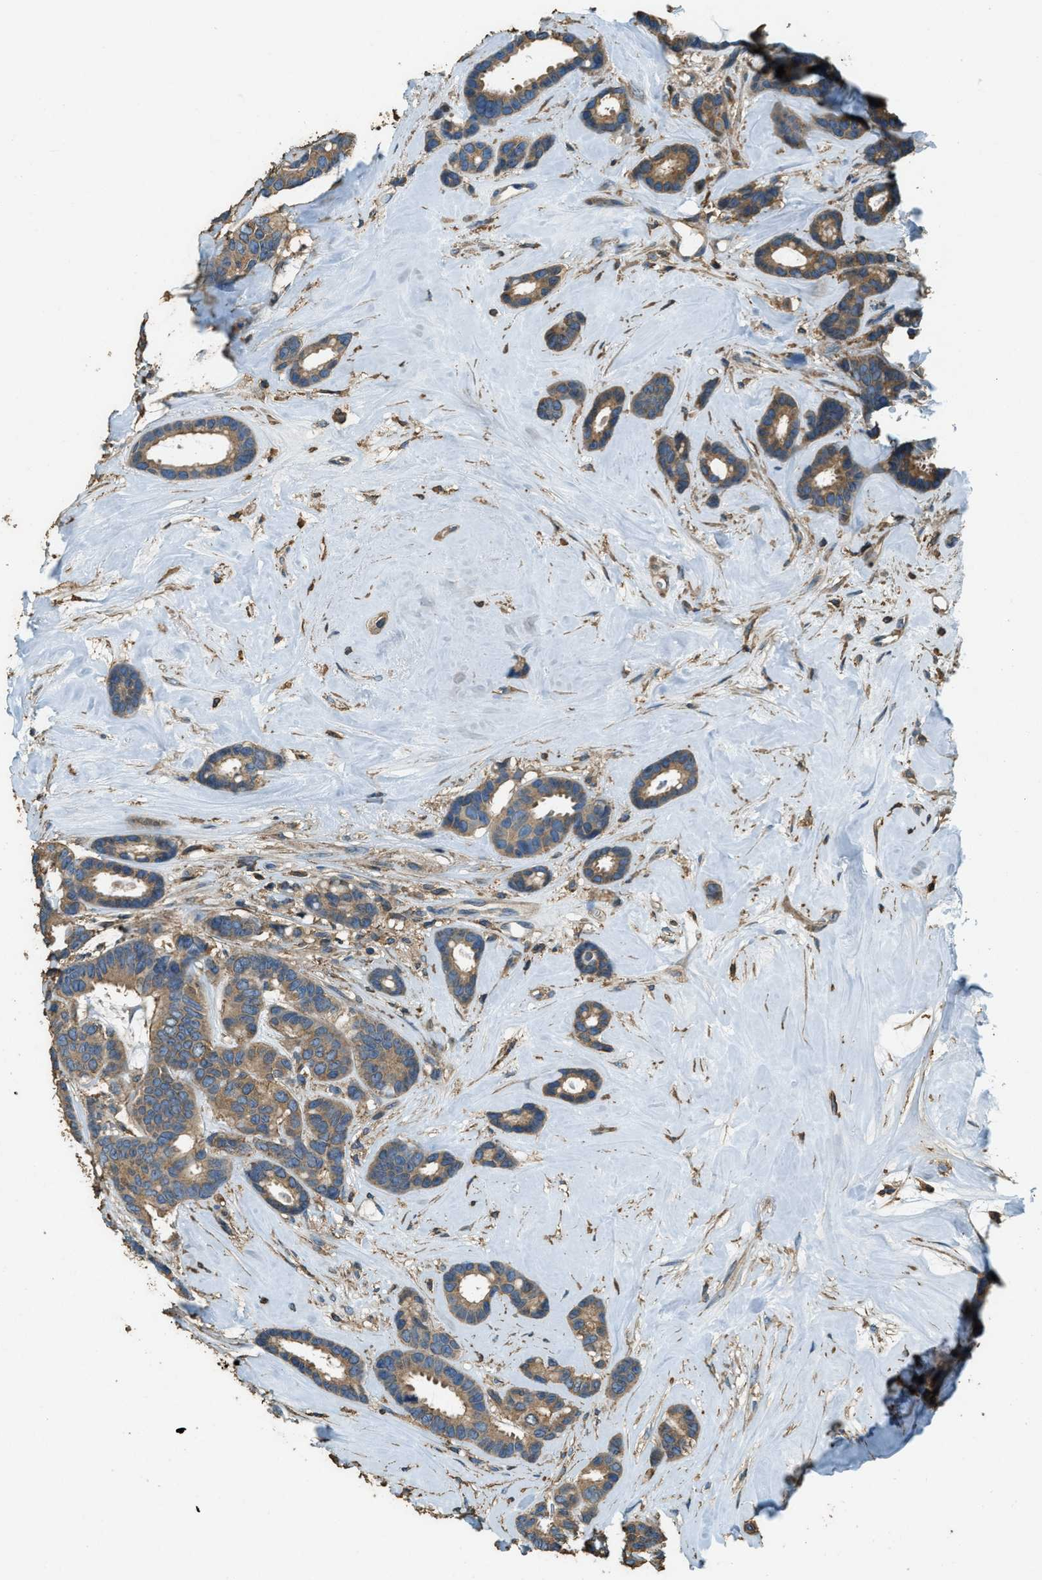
{"staining": {"intensity": "moderate", "quantity": ">75%", "location": "cytoplasmic/membranous"}, "tissue": "breast cancer", "cell_type": "Tumor cells", "image_type": "cancer", "snomed": [{"axis": "morphology", "description": "Duct carcinoma"}, {"axis": "topography", "description": "Breast"}], "caption": "Human breast cancer stained for a protein (brown) demonstrates moderate cytoplasmic/membranous positive expression in about >75% of tumor cells.", "gene": "ERGIC1", "patient": {"sex": "female", "age": 87}}